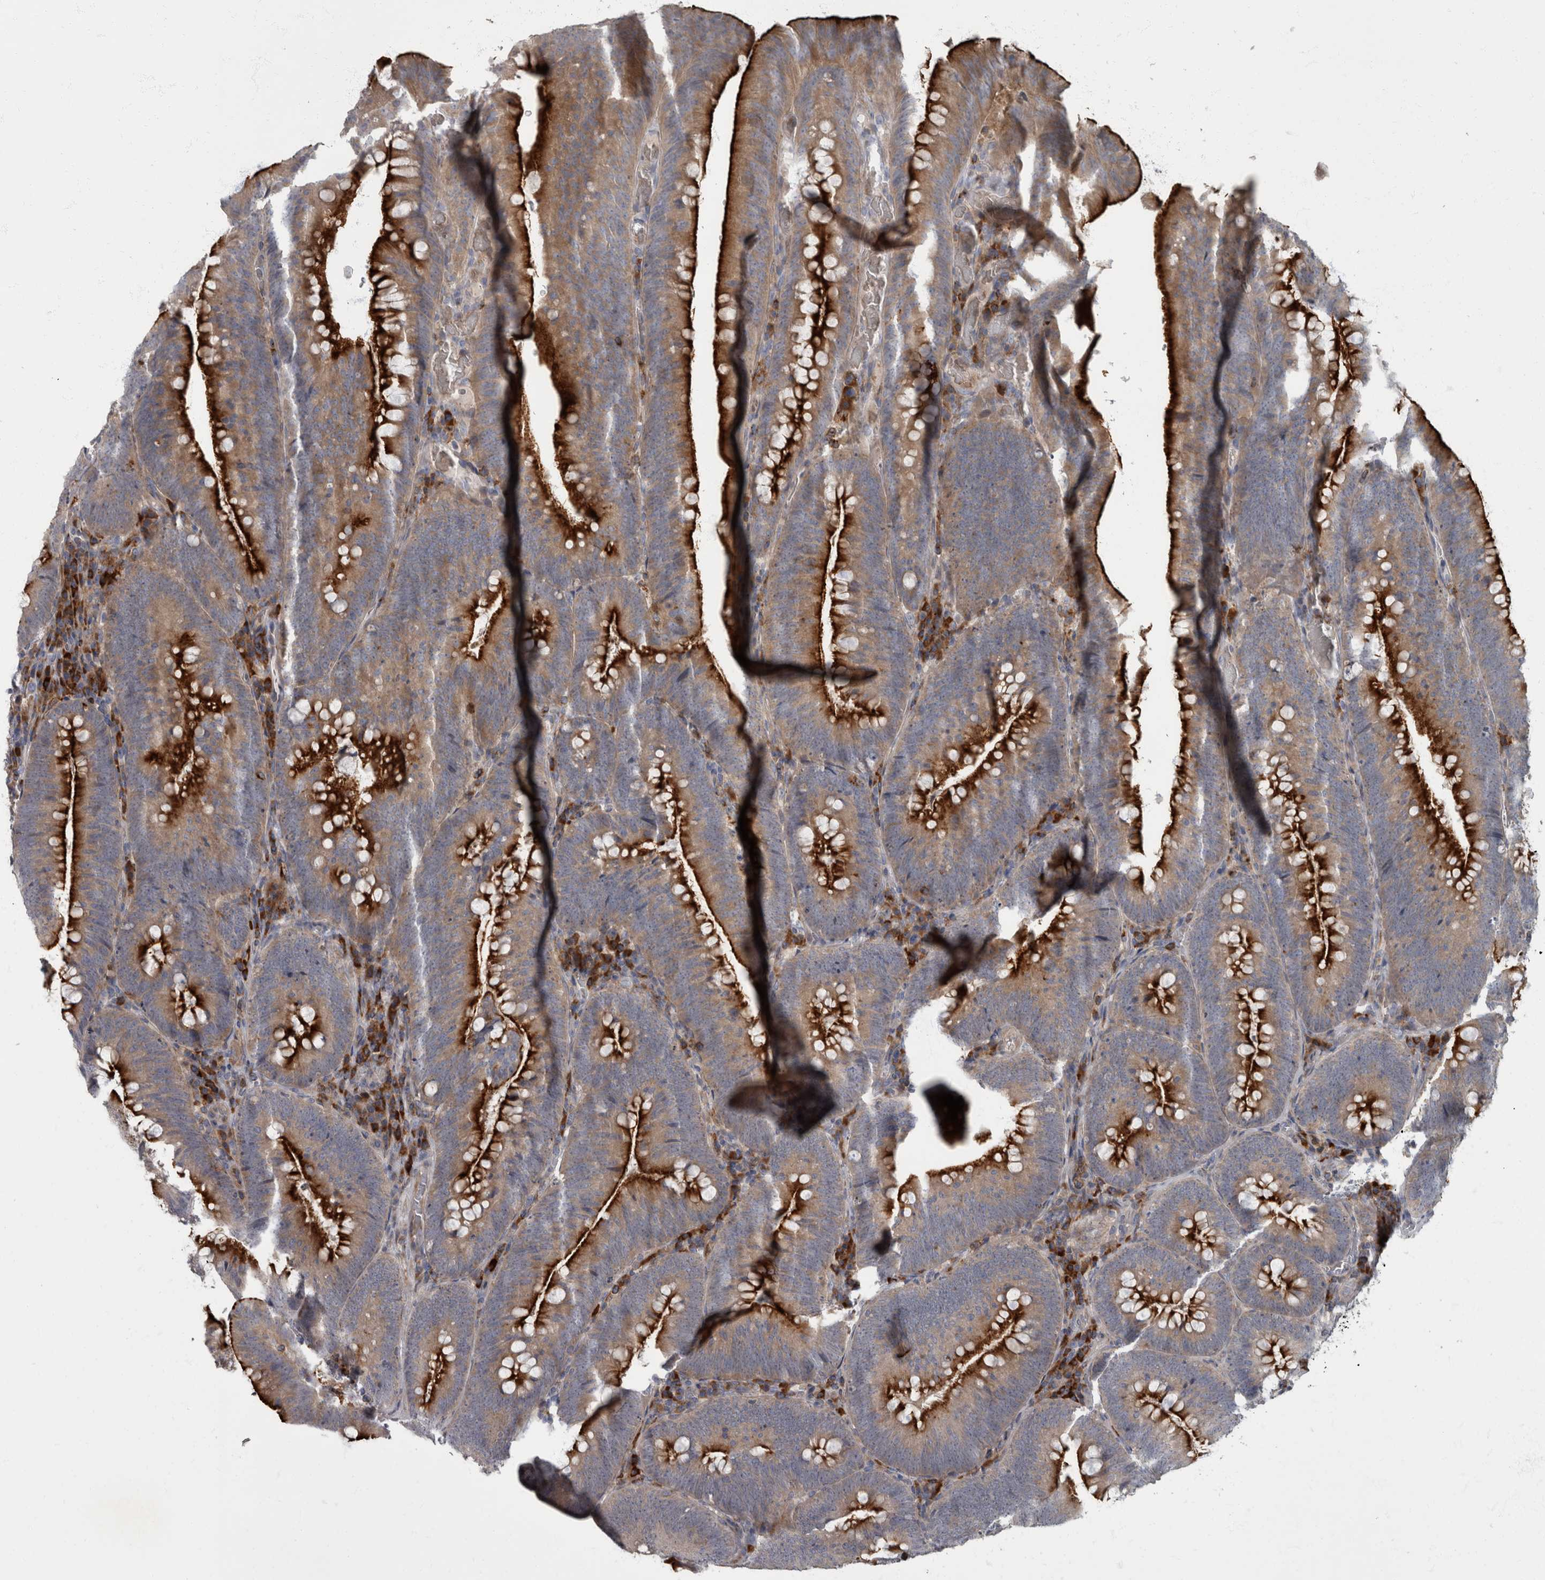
{"staining": {"intensity": "strong", "quantity": "<25%", "location": "cytoplasmic/membranous"}, "tissue": "colorectal cancer", "cell_type": "Tumor cells", "image_type": "cancer", "snomed": [{"axis": "morphology", "description": "Normal tissue, NOS"}, {"axis": "topography", "description": "Colon"}], "caption": "A medium amount of strong cytoplasmic/membranous positivity is appreciated in approximately <25% of tumor cells in colorectal cancer tissue.", "gene": "CDC42BPG", "patient": {"sex": "female", "age": 82}}